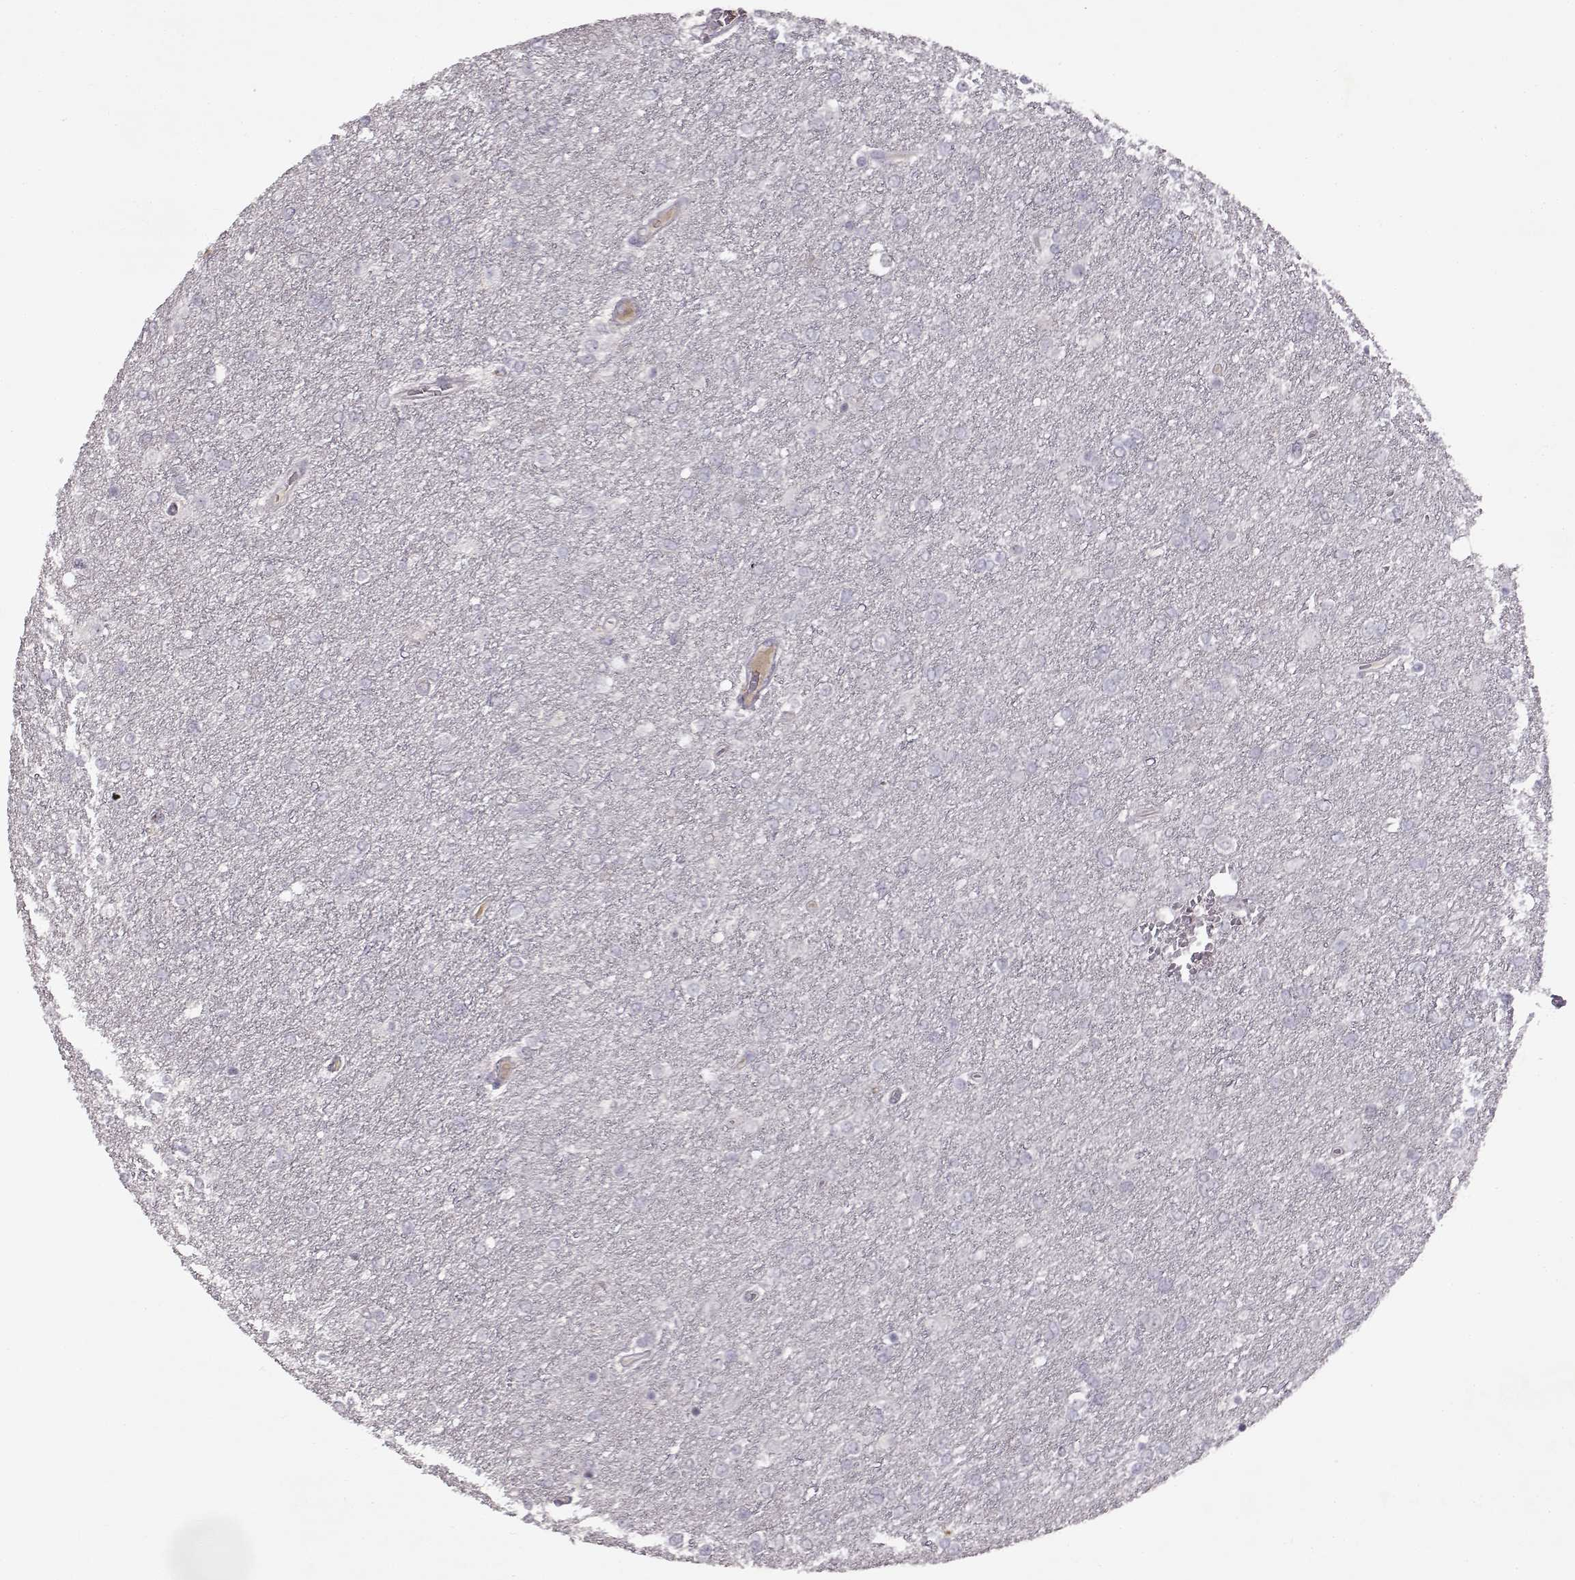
{"staining": {"intensity": "negative", "quantity": "none", "location": "none"}, "tissue": "glioma", "cell_type": "Tumor cells", "image_type": "cancer", "snomed": [{"axis": "morphology", "description": "Glioma, malignant, High grade"}, {"axis": "topography", "description": "Brain"}], "caption": "The image shows no staining of tumor cells in glioma.", "gene": "SPAG17", "patient": {"sex": "female", "age": 61}}